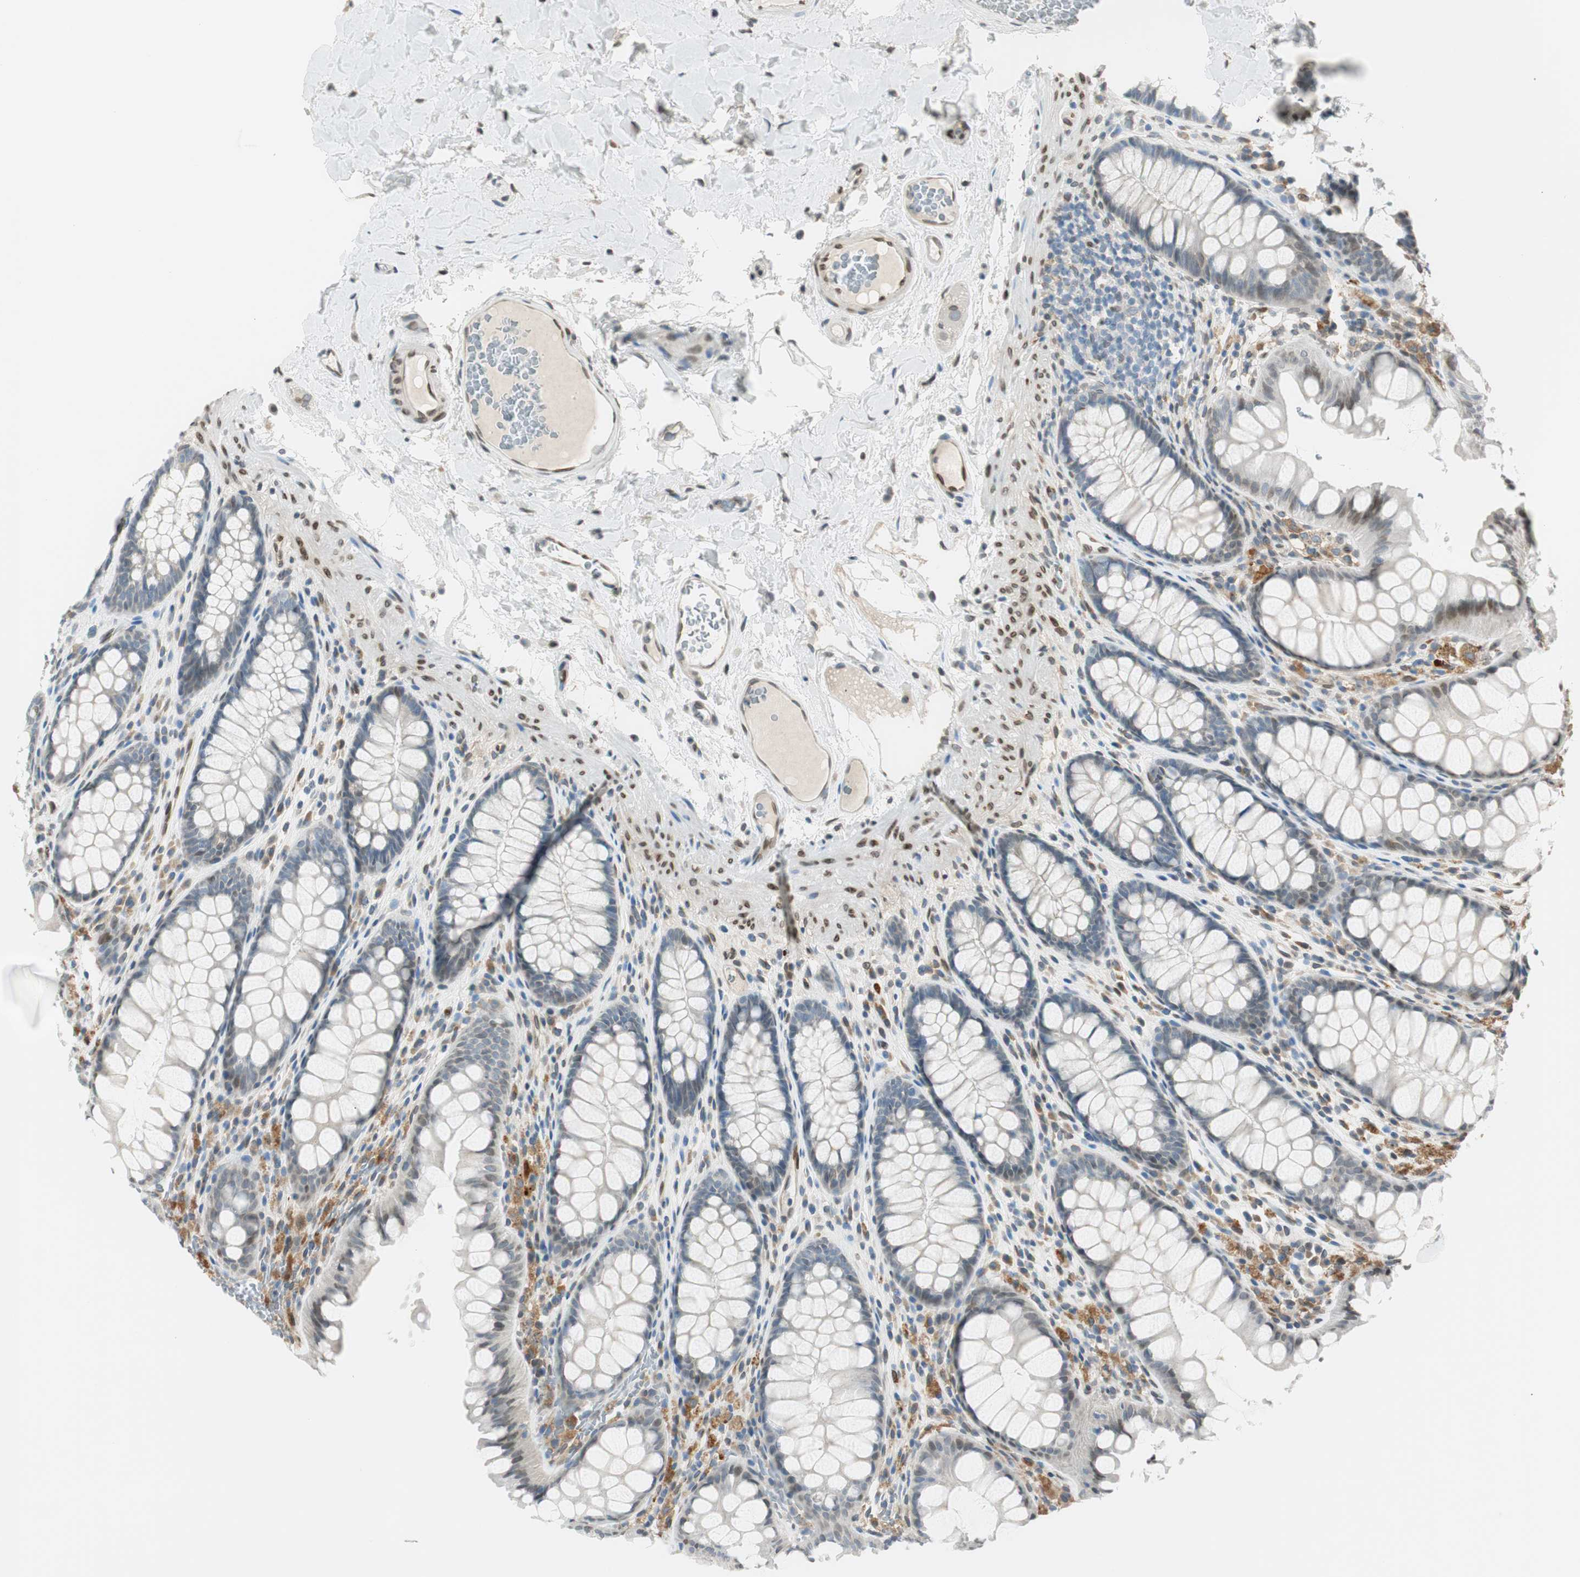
{"staining": {"intensity": "moderate", "quantity": "25%-75%", "location": "cytoplasmic/membranous,nuclear"}, "tissue": "colon", "cell_type": "Endothelial cells", "image_type": "normal", "snomed": [{"axis": "morphology", "description": "Normal tissue, NOS"}, {"axis": "topography", "description": "Colon"}], "caption": "Human colon stained with a brown dye shows moderate cytoplasmic/membranous,nuclear positive positivity in about 25%-75% of endothelial cells.", "gene": "TMEM260", "patient": {"sex": "female", "age": 55}}